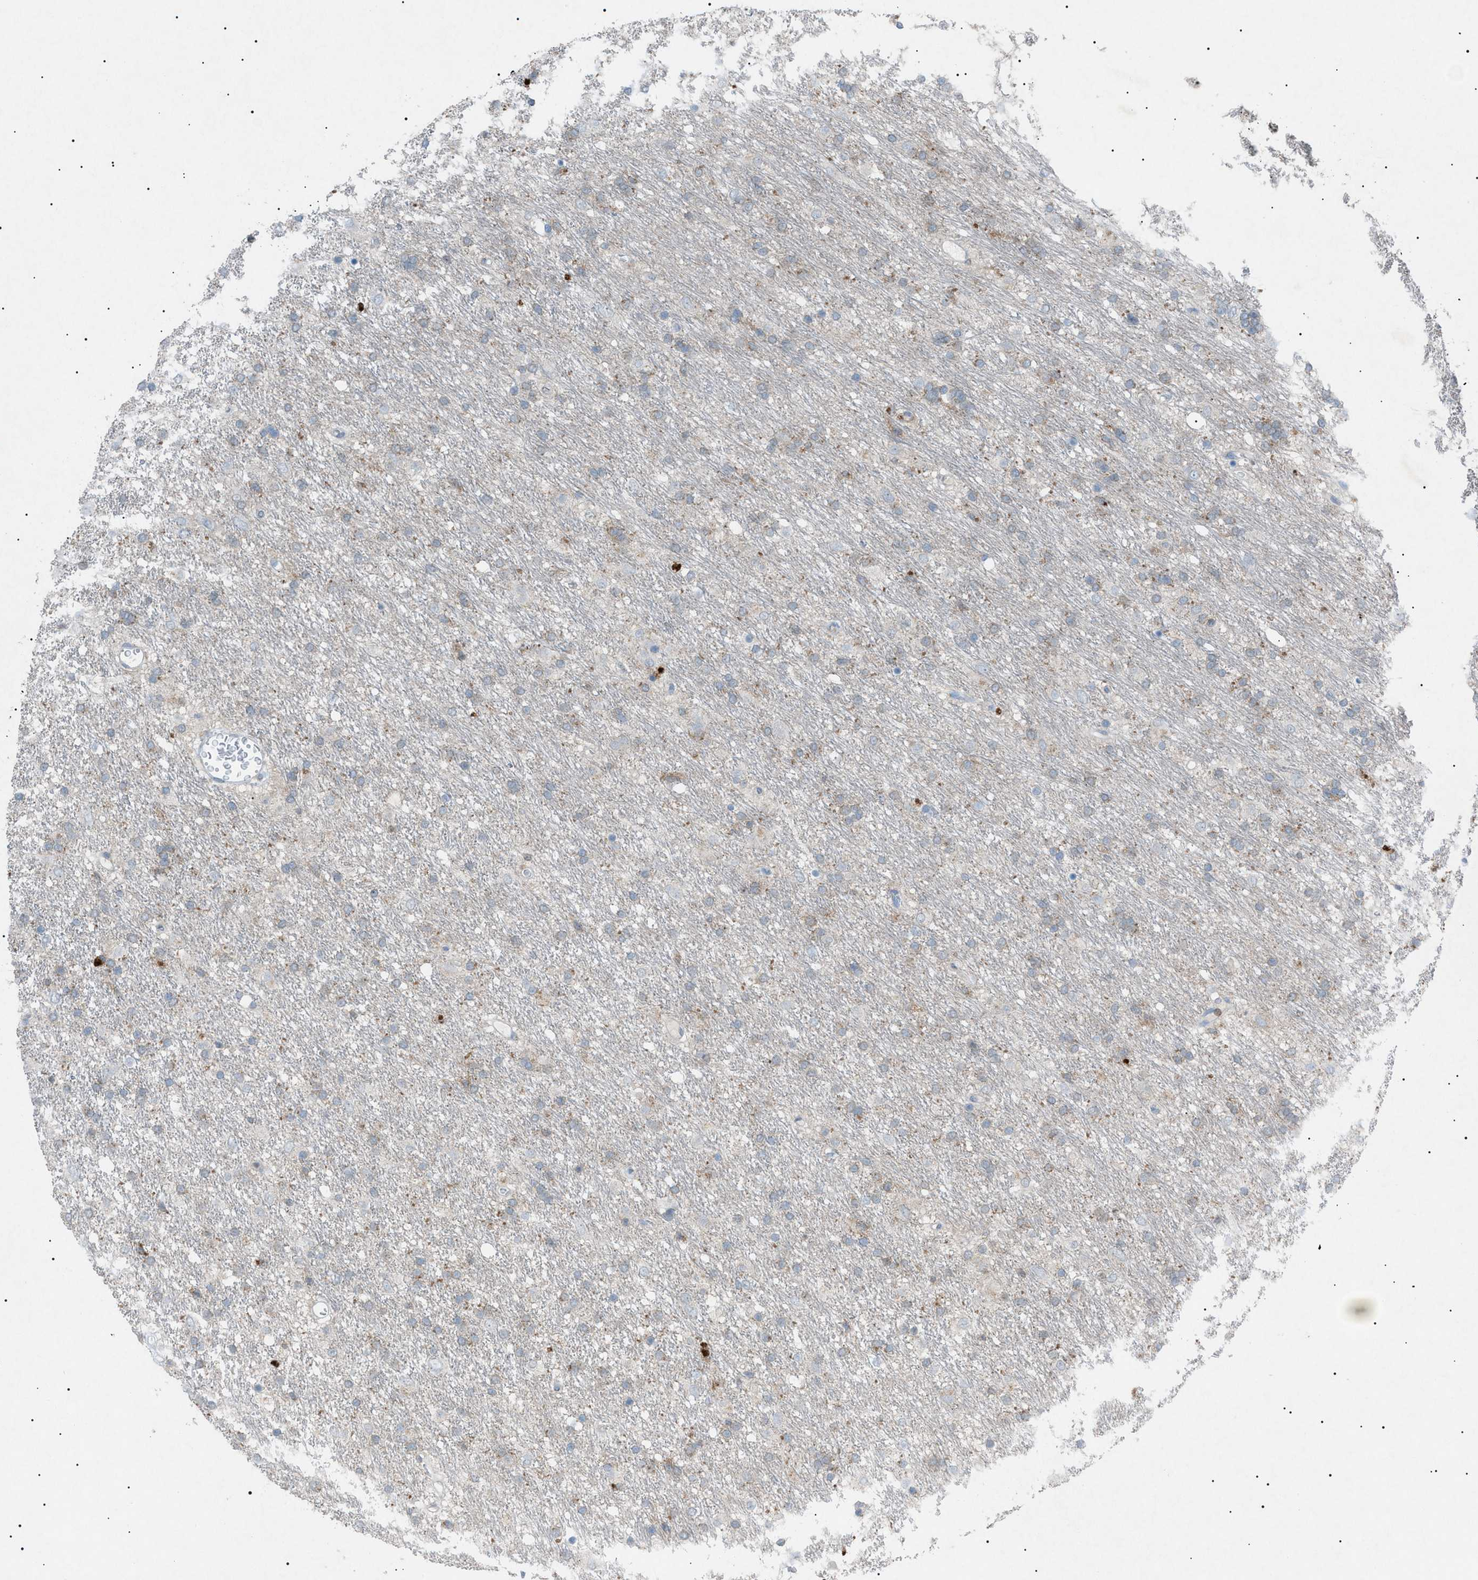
{"staining": {"intensity": "moderate", "quantity": "<25%", "location": "cytoplasmic/membranous"}, "tissue": "glioma", "cell_type": "Tumor cells", "image_type": "cancer", "snomed": [{"axis": "morphology", "description": "Glioma, malignant, Low grade"}, {"axis": "topography", "description": "Brain"}], "caption": "The photomicrograph demonstrates immunohistochemical staining of glioma. There is moderate cytoplasmic/membranous staining is appreciated in approximately <25% of tumor cells. (DAB IHC with brightfield microscopy, high magnification).", "gene": "BTK", "patient": {"sex": "male", "age": 77}}